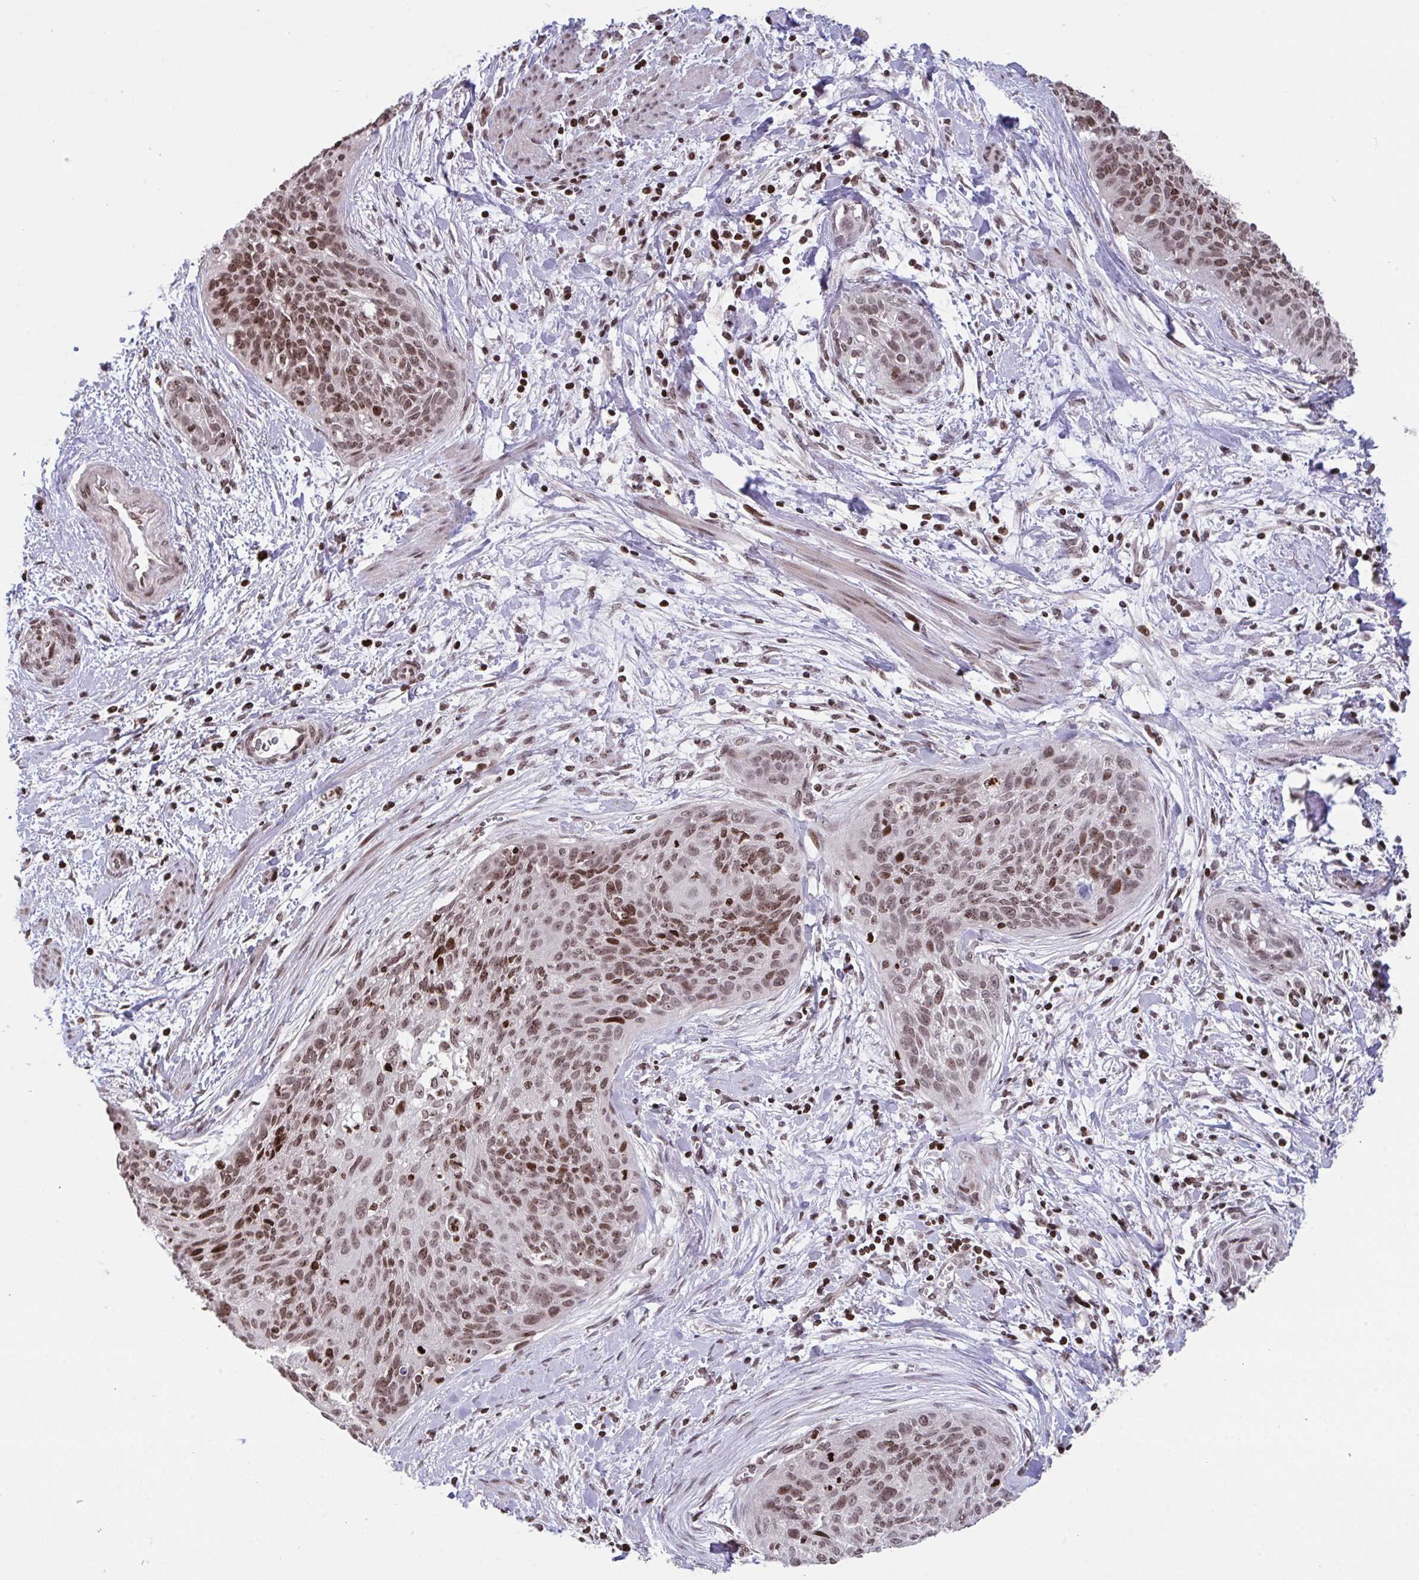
{"staining": {"intensity": "moderate", "quantity": ">75%", "location": "nuclear"}, "tissue": "cervical cancer", "cell_type": "Tumor cells", "image_type": "cancer", "snomed": [{"axis": "morphology", "description": "Squamous cell carcinoma, NOS"}, {"axis": "topography", "description": "Cervix"}], "caption": "The micrograph demonstrates immunohistochemical staining of cervical cancer. There is moderate nuclear positivity is seen in approximately >75% of tumor cells.", "gene": "NIP7", "patient": {"sex": "female", "age": 55}}